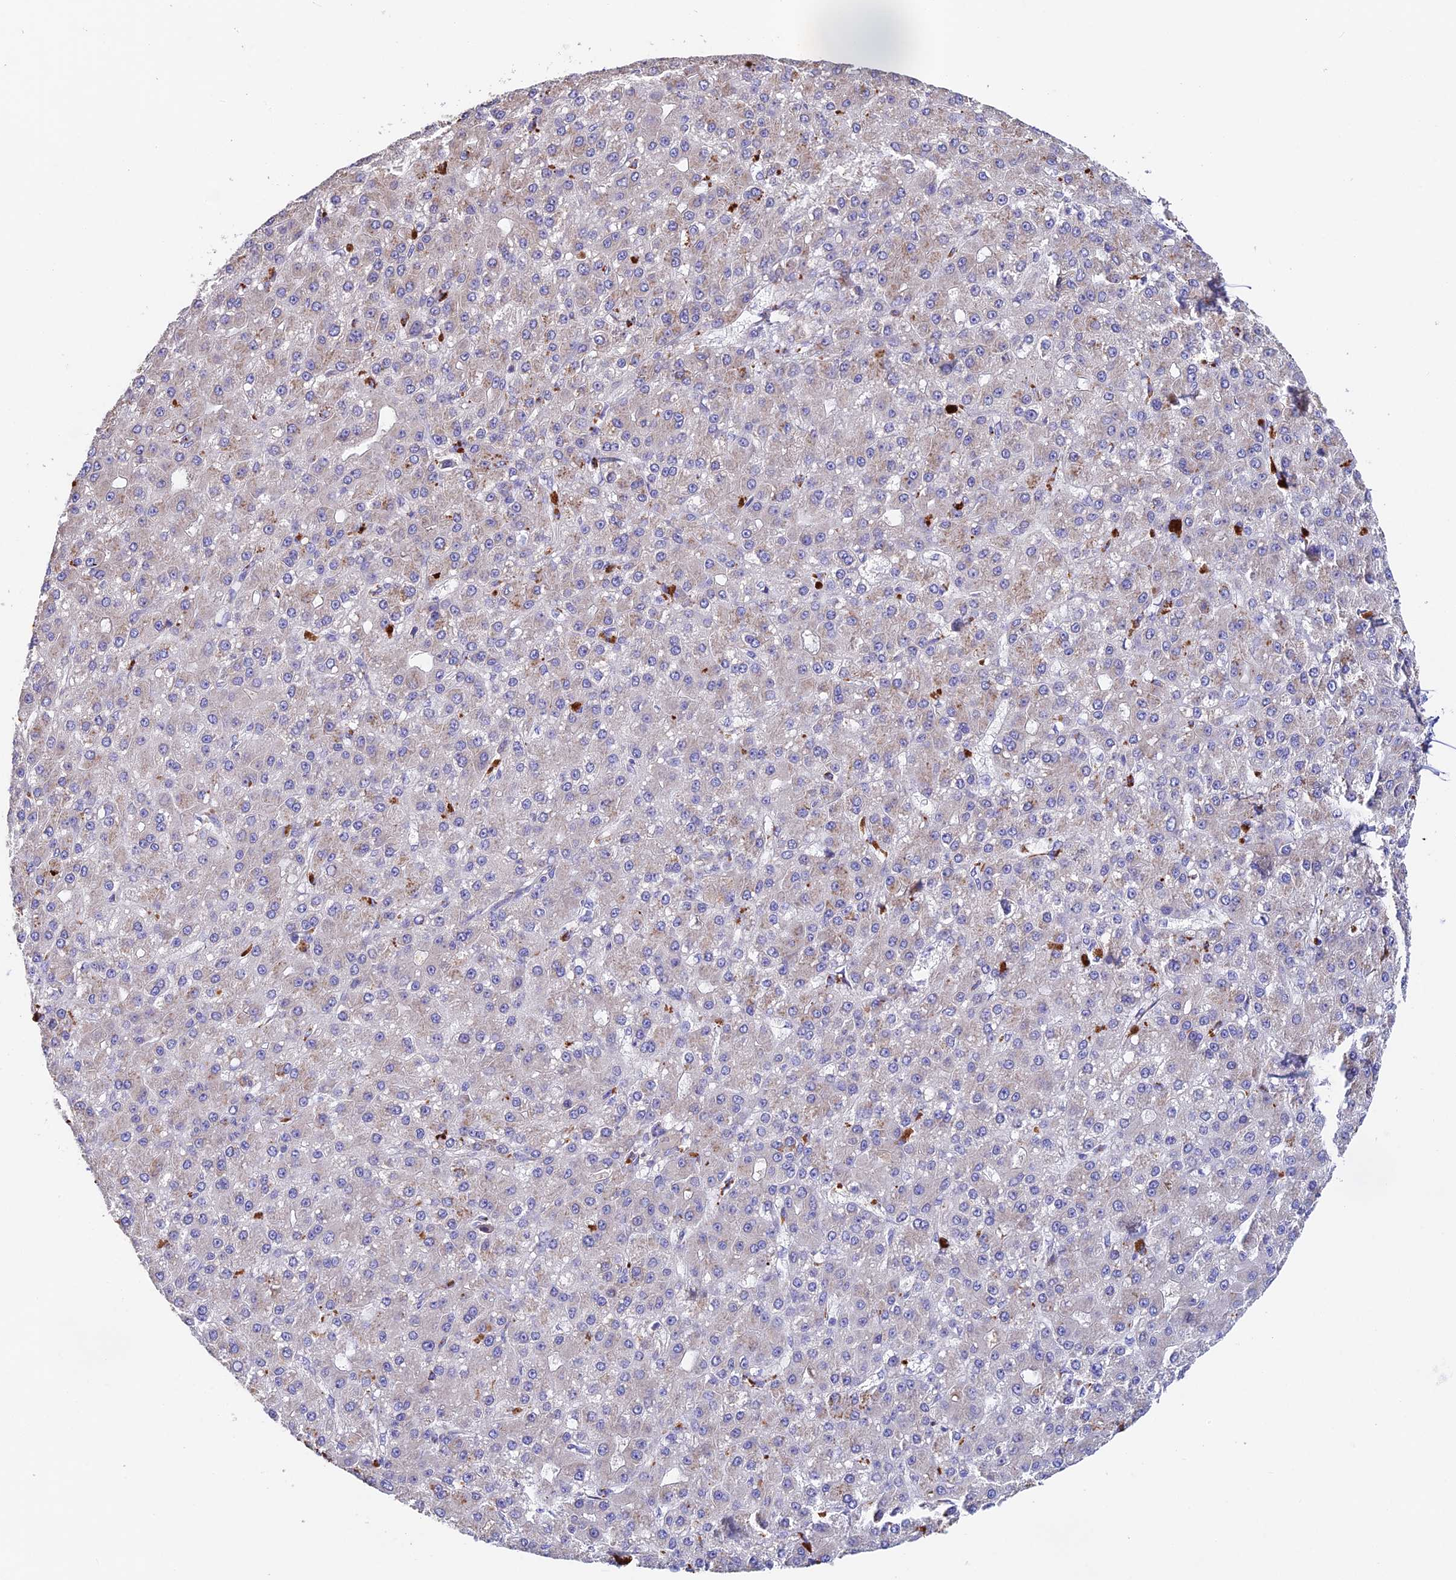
{"staining": {"intensity": "negative", "quantity": "none", "location": "none"}, "tissue": "liver cancer", "cell_type": "Tumor cells", "image_type": "cancer", "snomed": [{"axis": "morphology", "description": "Carcinoma, Hepatocellular, NOS"}, {"axis": "topography", "description": "Liver"}], "caption": "Tumor cells show no significant positivity in hepatocellular carcinoma (liver). (DAB (3,3'-diaminobenzidine) immunohistochemistry visualized using brightfield microscopy, high magnification).", "gene": "EMC3", "patient": {"sex": "male", "age": 67}}